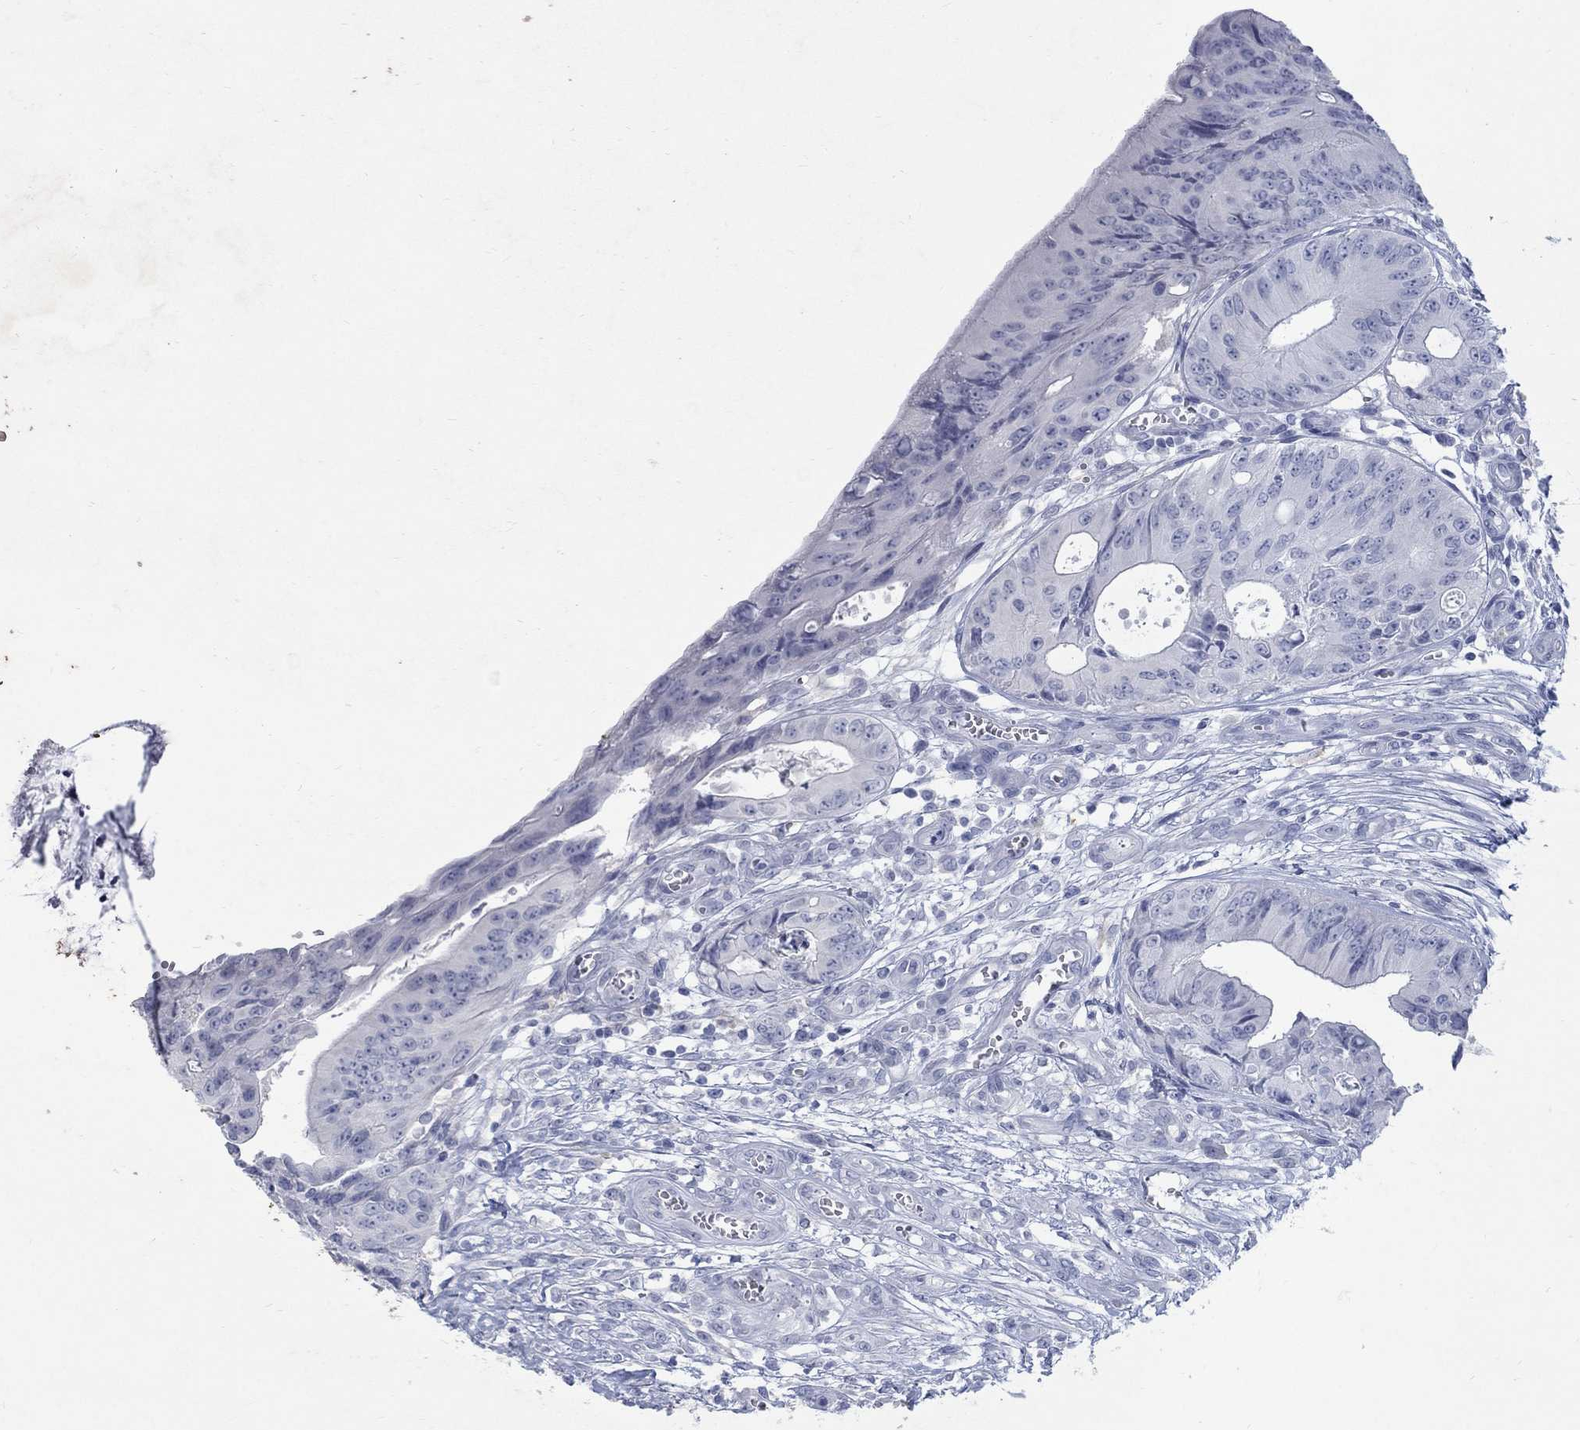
{"staining": {"intensity": "negative", "quantity": "none", "location": "none"}, "tissue": "colorectal cancer", "cell_type": "Tumor cells", "image_type": "cancer", "snomed": [{"axis": "morphology", "description": "Normal tissue, NOS"}, {"axis": "morphology", "description": "Adenocarcinoma, NOS"}, {"axis": "topography", "description": "Colon"}], "caption": "Colorectal cancer stained for a protein using immunohistochemistry (IHC) exhibits no positivity tumor cells.", "gene": "RFTN2", "patient": {"sex": "male", "age": 65}}